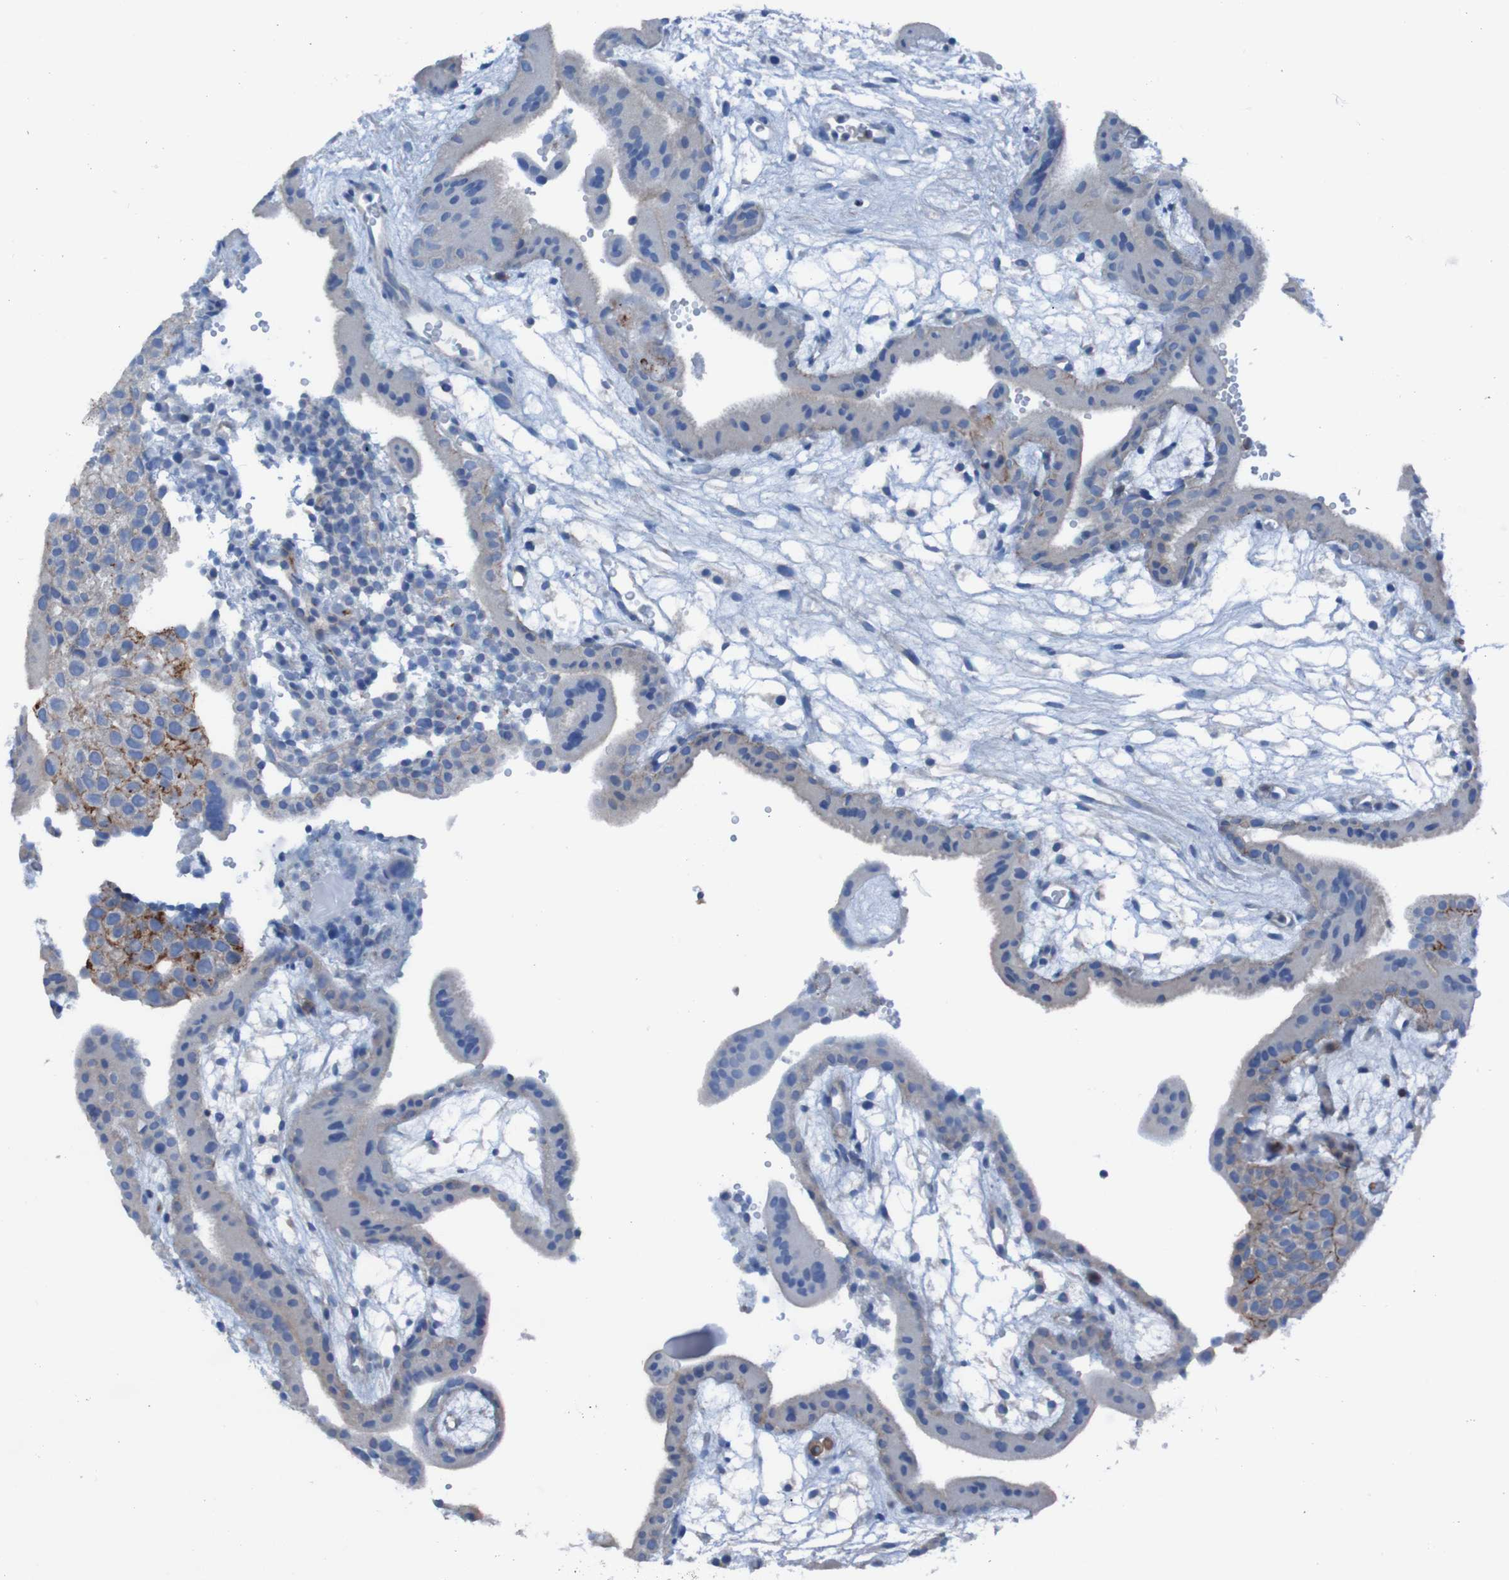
{"staining": {"intensity": "weak", "quantity": "25%-75%", "location": "cytoplasmic/membranous"}, "tissue": "placenta", "cell_type": "Decidual cells", "image_type": "normal", "snomed": [{"axis": "morphology", "description": "Normal tissue, NOS"}, {"axis": "topography", "description": "Placenta"}], "caption": "A high-resolution micrograph shows immunohistochemistry (IHC) staining of normal placenta, which reveals weak cytoplasmic/membranous positivity in approximately 25%-75% of decidual cells. The staining was performed using DAB, with brown indicating positive protein expression. Nuclei are stained blue with hematoxylin.", "gene": "RNF182", "patient": {"sex": "female", "age": 18}}